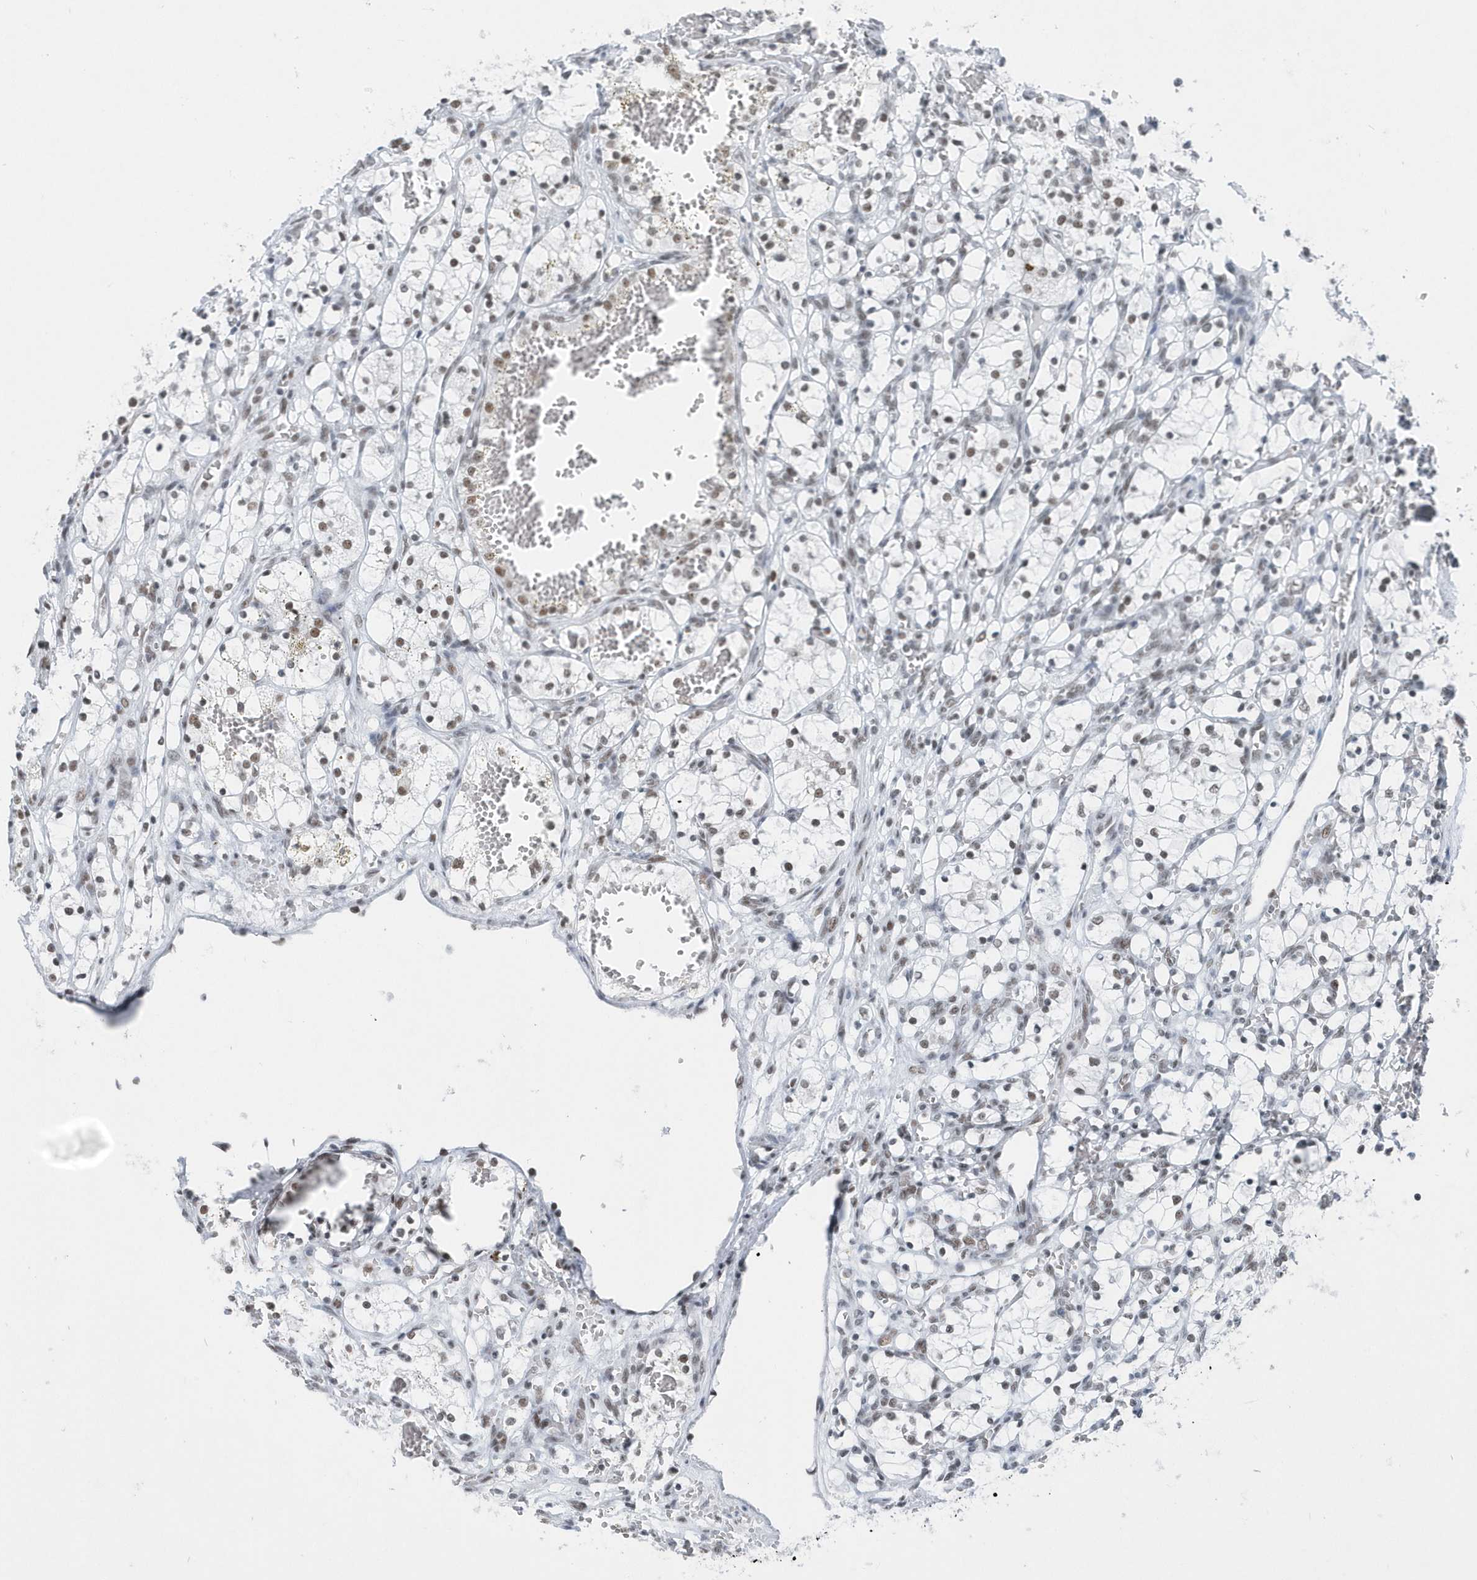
{"staining": {"intensity": "weak", "quantity": "<25%", "location": "nuclear"}, "tissue": "renal cancer", "cell_type": "Tumor cells", "image_type": "cancer", "snomed": [{"axis": "morphology", "description": "Adenocarcinoma, NOS"}, {"axis": "topography", "description": "Kidney"}], "caption": "Micrograph shows no significant protein positivity in tumor cells of adenocarcinoma (renal).", "gene": "FIP1L1", "patient": {"sex": "female", "age": 69}}